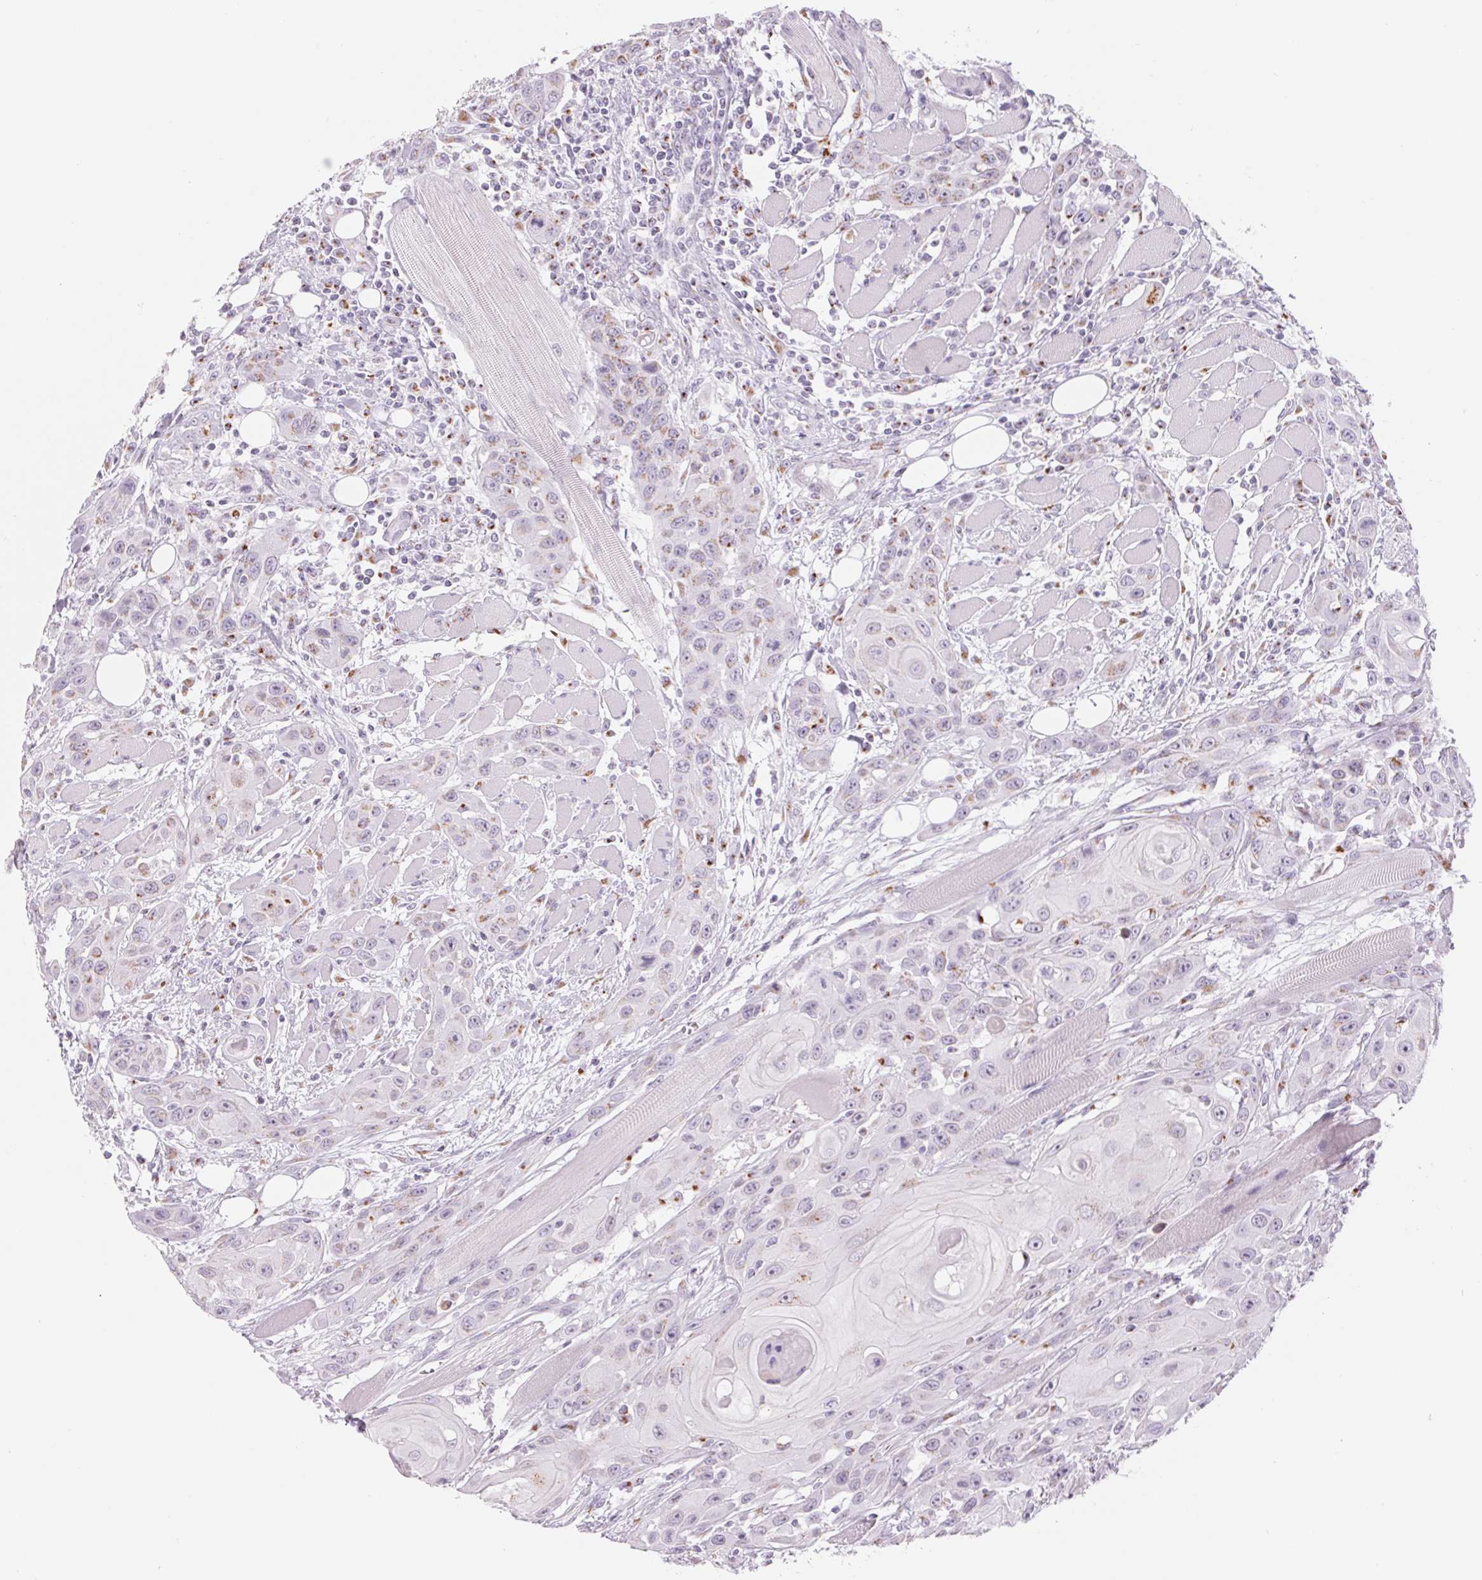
{"staining": {"intensity": "moderate", "quantity": "<25%", "location": "cytoplasmic/membranous"}, "tissue": "head and neck cancer", "cell_type": "Tumor cells", "image_type": "cancer", "snomed": [{"axis": "morphology", "description": "Squamous cell carcinoma, NOS"}, {"axis": "topography", "description": "Head-Neck"}], "caption": "Brown immunohistochemical staining in human head and neck cancer demonstrates moderate cytoplasmic/membranous staining in approximately <25% of tumor cells. Nuclei are stained in blue.", "gene": "GALNT7", "patient": {"sex": "female", "age": 80}}